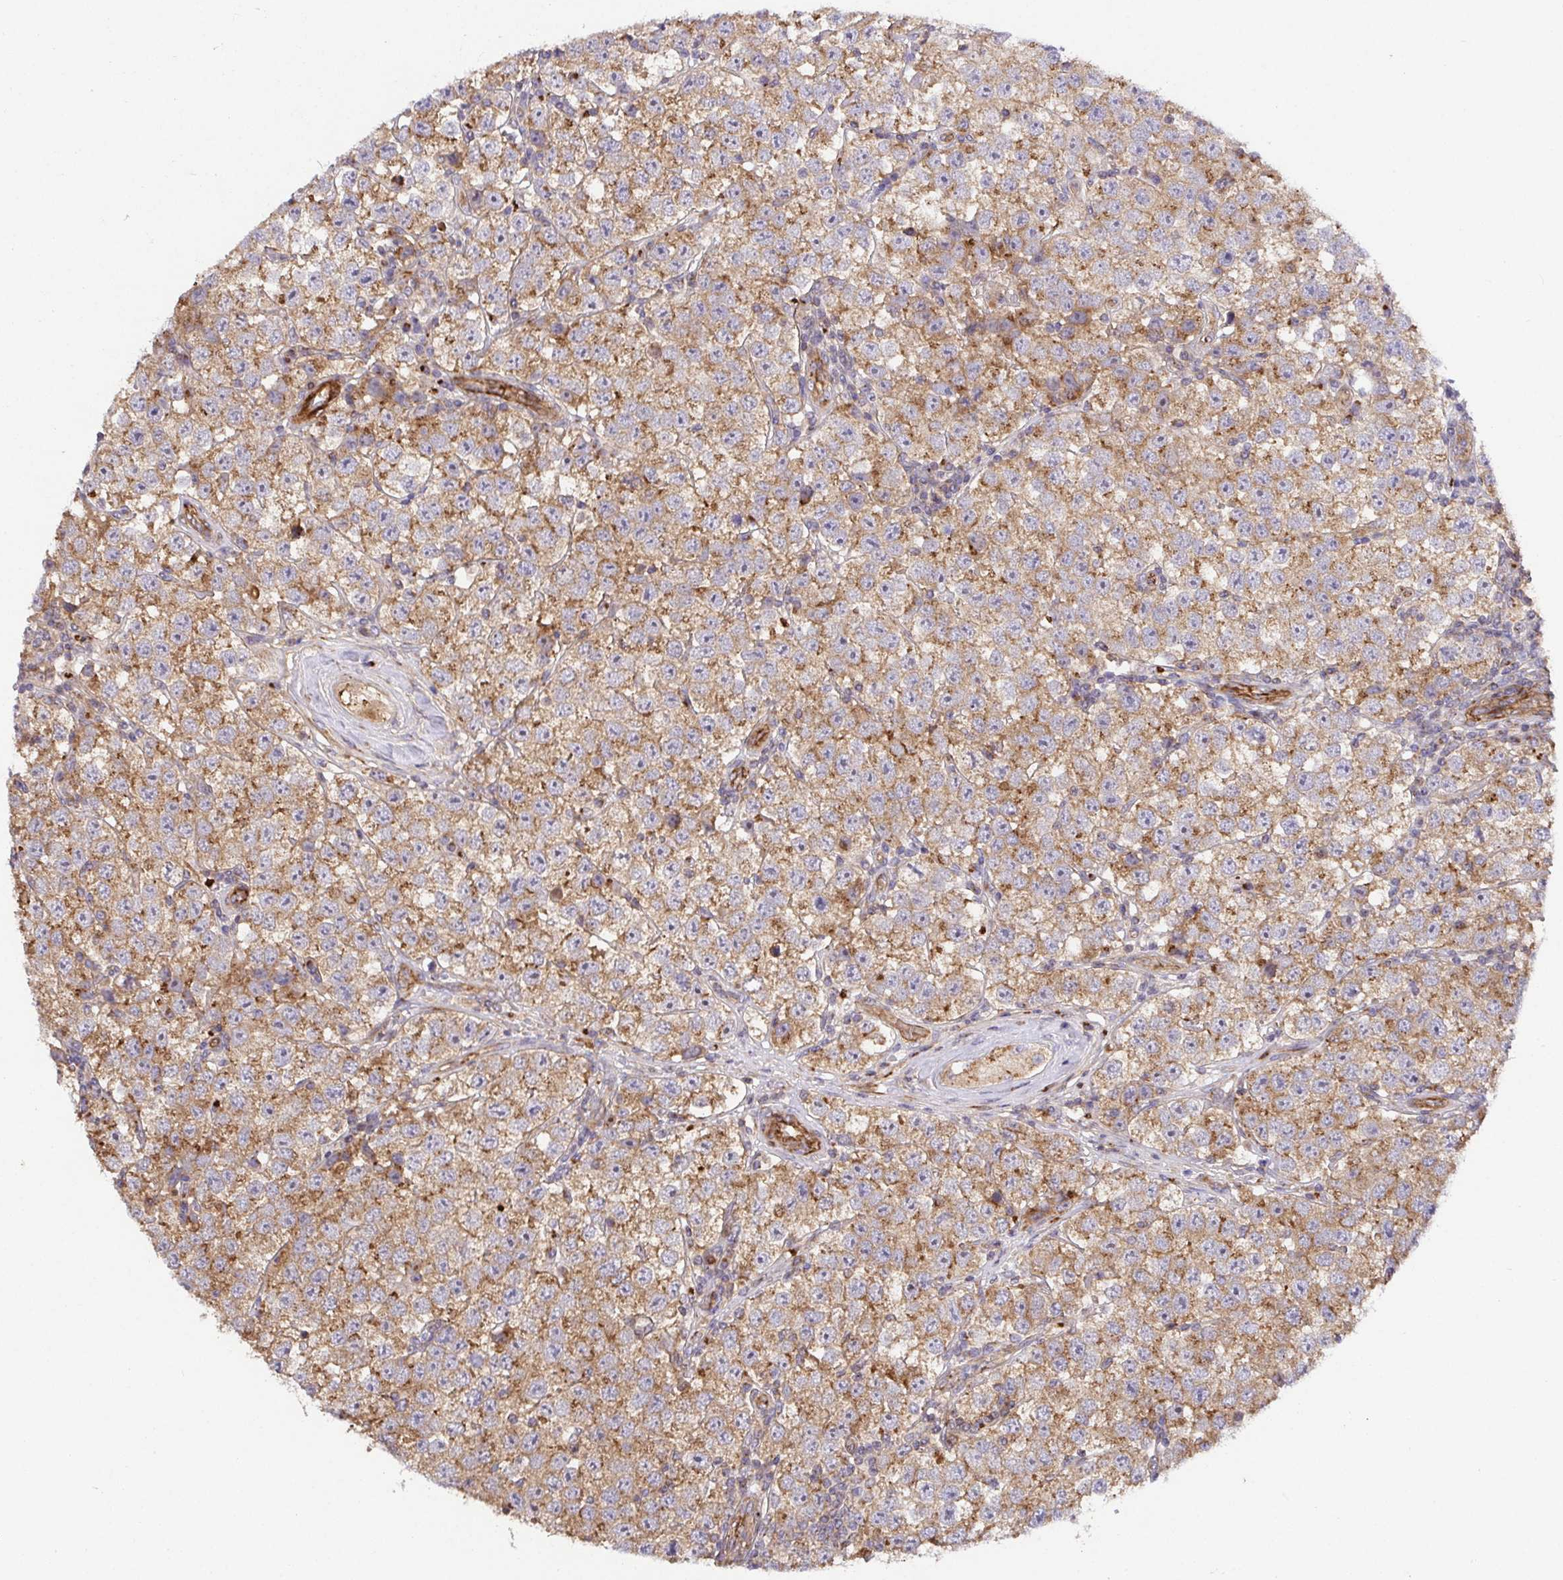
{"staining": {"intensity": "moderate", "quantity": ">75%", "location": "cytoplasmic/membranous"}, "tissue": "testis cancer", "cell_type": "Tumor cells", "image_type": "cancer", "snomed": [{"axis": "morphology", "description": "Seminoma, NOS"}, {"axis": "topography", "description": "Testis"}], "caption": "Immunohistochemical staining of human seminoma (testis) demonstrates medium levels of moderate cytoplasmic/membranous protein staining in about >75% of tumor cells.", "gene": "TM9SF4", "patient": {"sex": "male", "age": 34}}